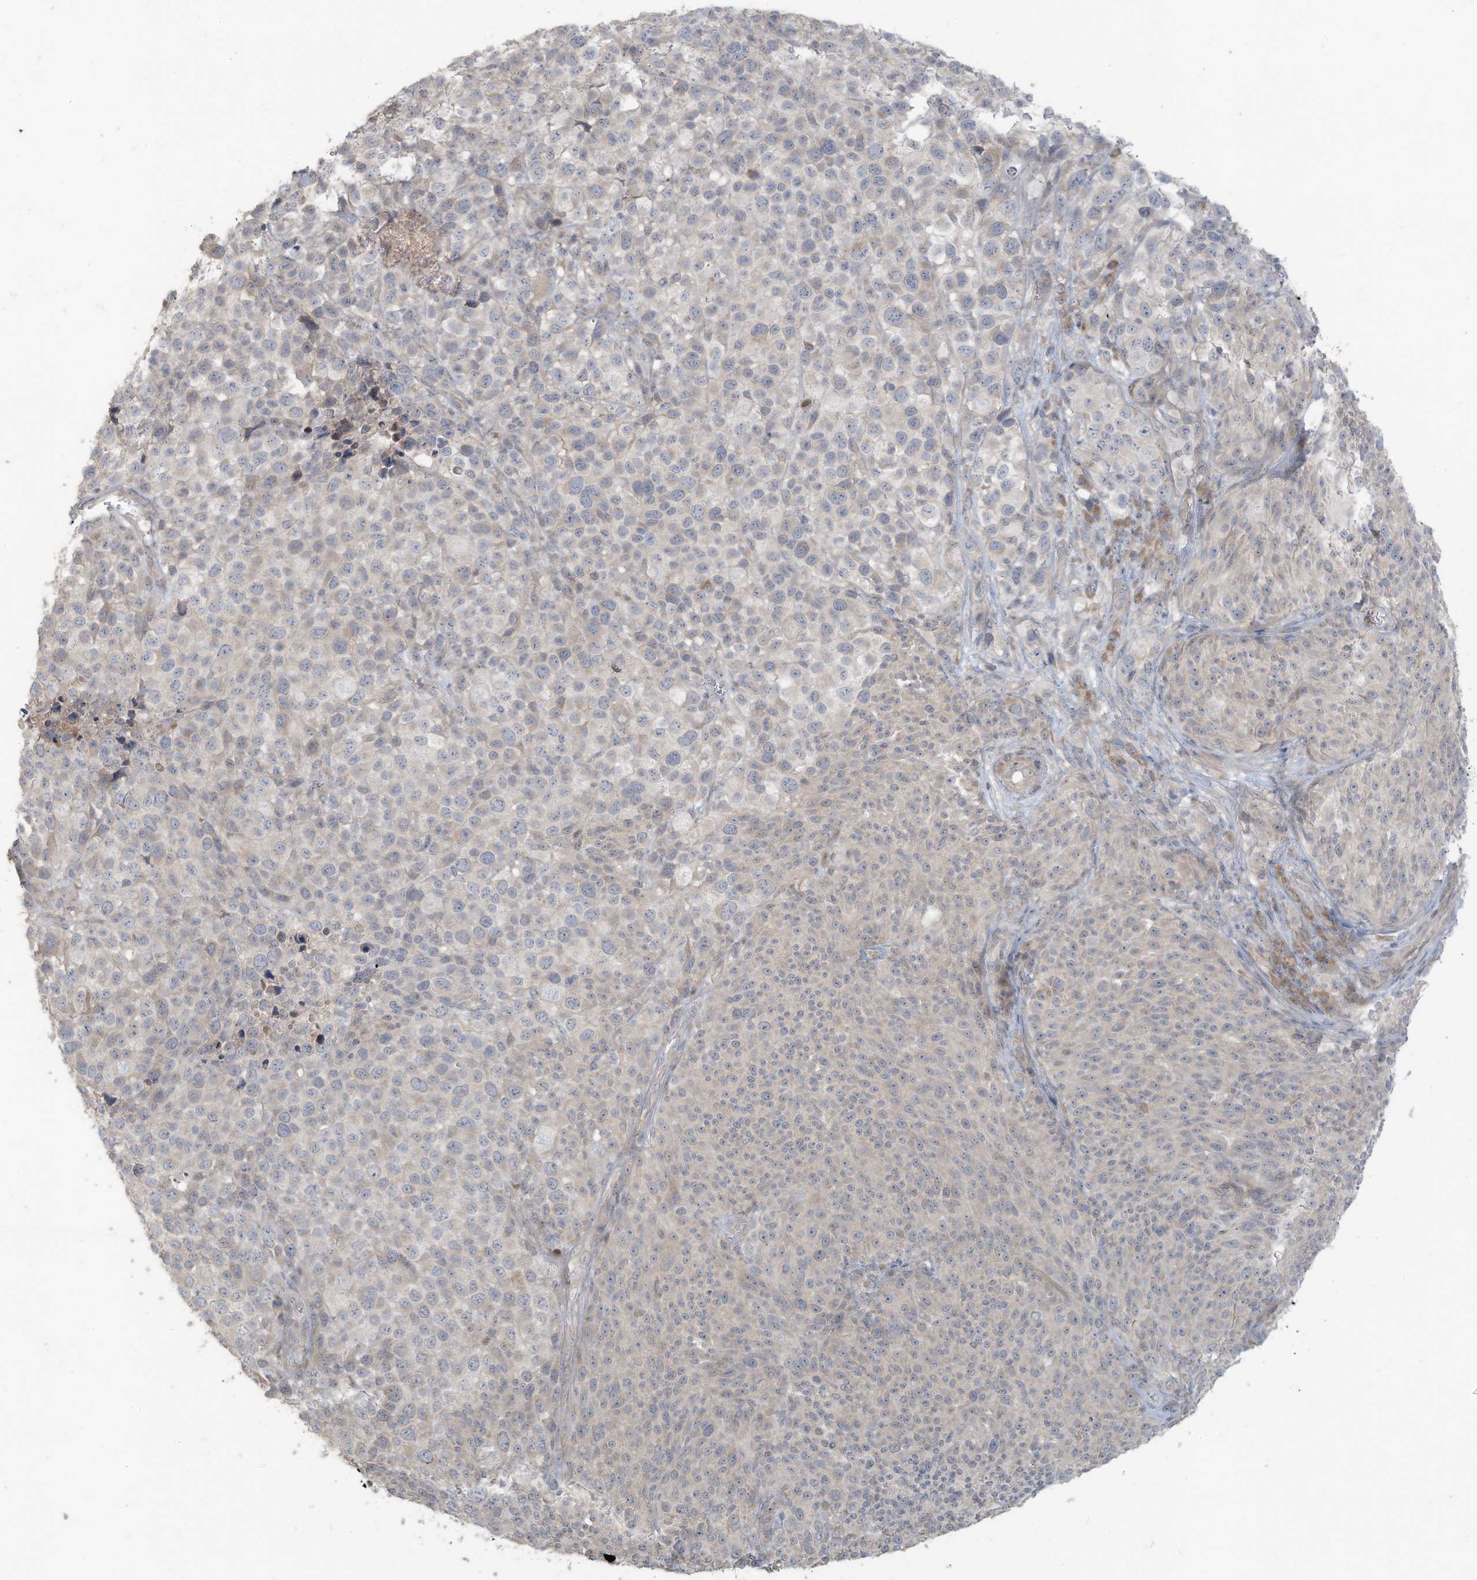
{"staining": {"intensity": "negative", "quantity": "none", "location": "none"}, "tissue": "melanoma", "cell_type": "Tumor cells", "image_type": "cancer", "snomed": [{"axis": "morphology", "description": "Malignant melanoma, NOS"}, {"axis": "topography", "description": "Skin of trunk"}], "caption": "Tumor cells are negative for brown protein staining in melanoma. (DAB (3,3'-diaminobenzidine) immunohistochemistry (IHC) with hematoxylin counter stain).", "gene": "MAGIX", "patient": {"sex": "male", "age": 71}}